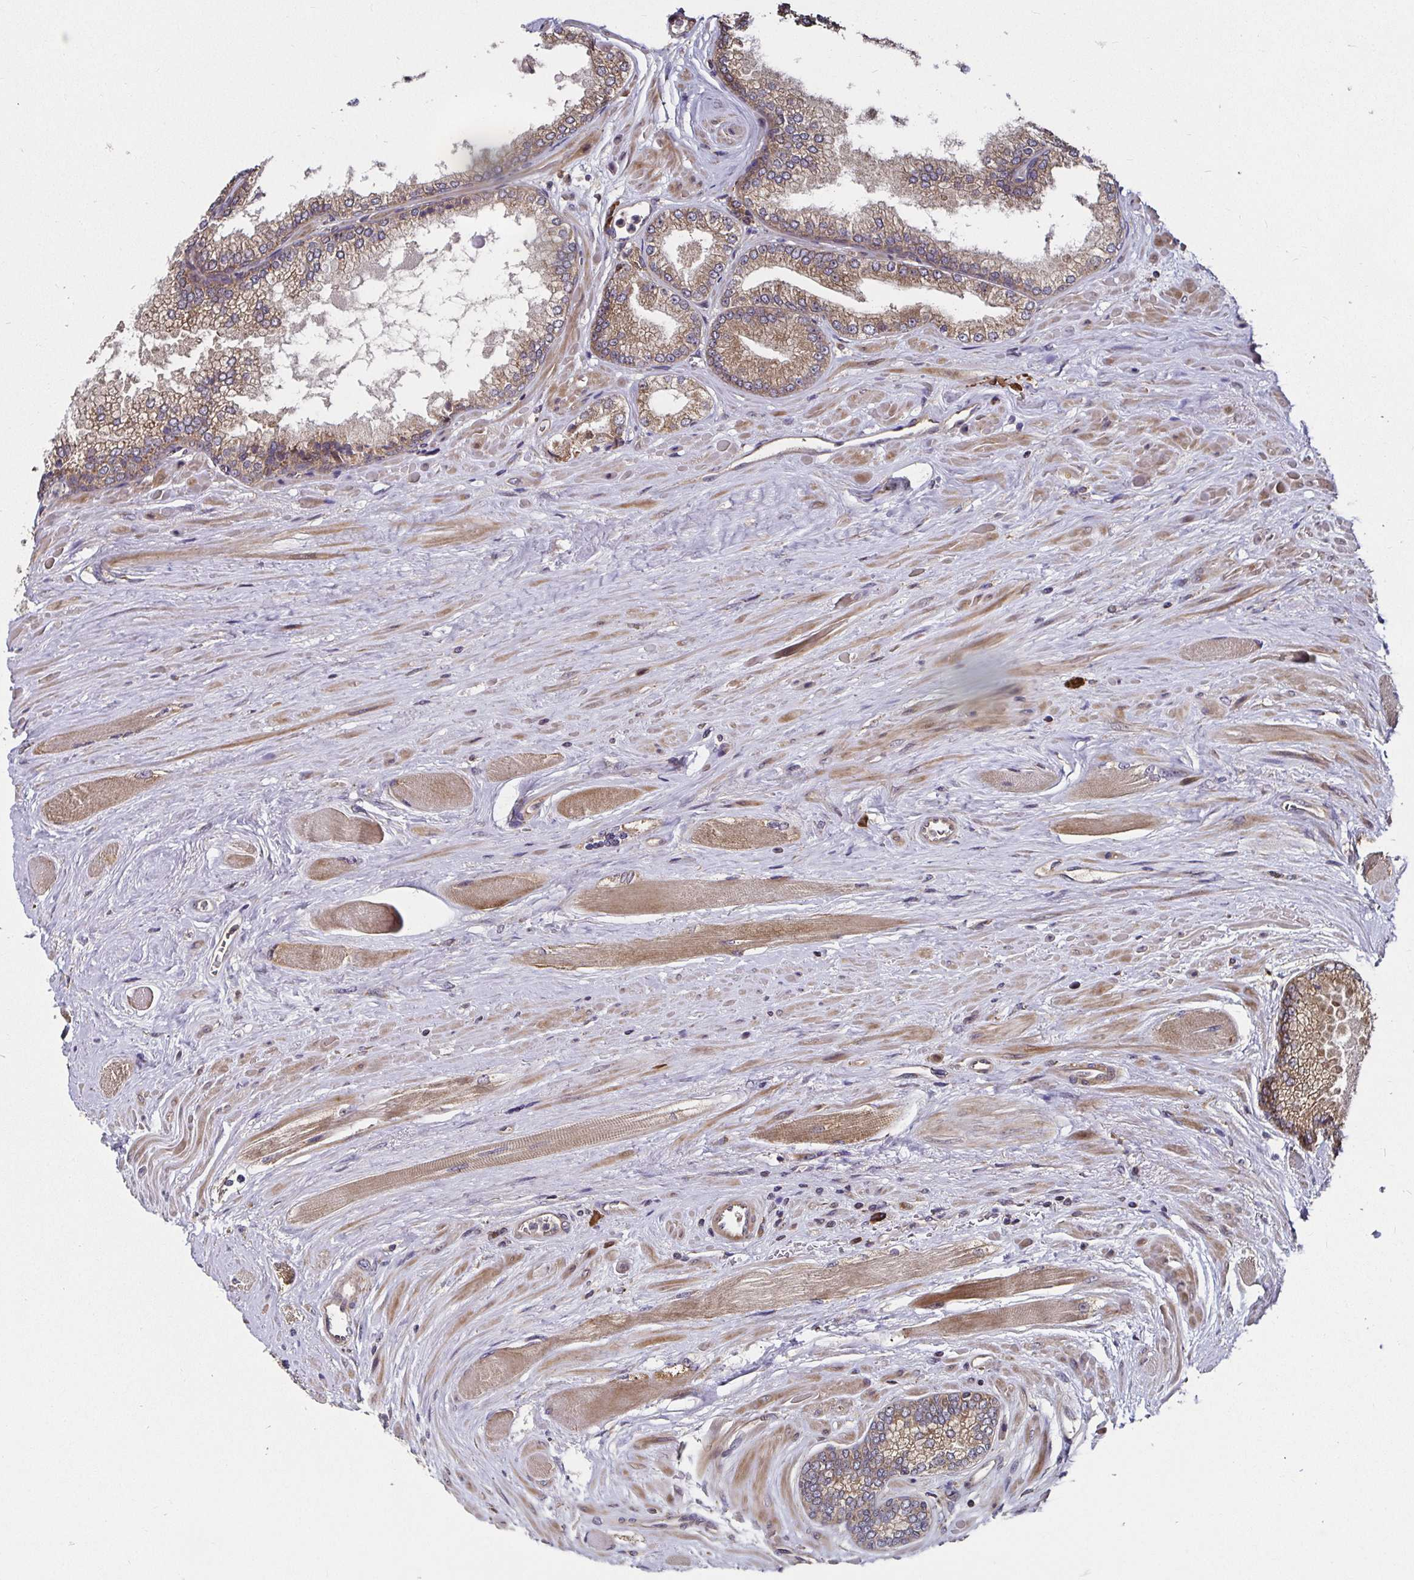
{"staining": {"intensity": "moderate", "quantity": ">75%", "location": "cytoplasmic/membranous"}, "tissue": "prostate cancer", "cell_type": "Tumor cells", "image_type": "cancer", "snomed": [{"axis": "morphology", "description": "Adenocarcinoma, Low grade"}, {"axis": "topography", "description": "Prostate"}], "caption": "Prostate cancer (low-grade adenocarcinoma) stained with a protein marker demonstrates moderate staining in tumor cells.", "gene": "MLST8", "patient": {"sex": "male", "age": 67}}